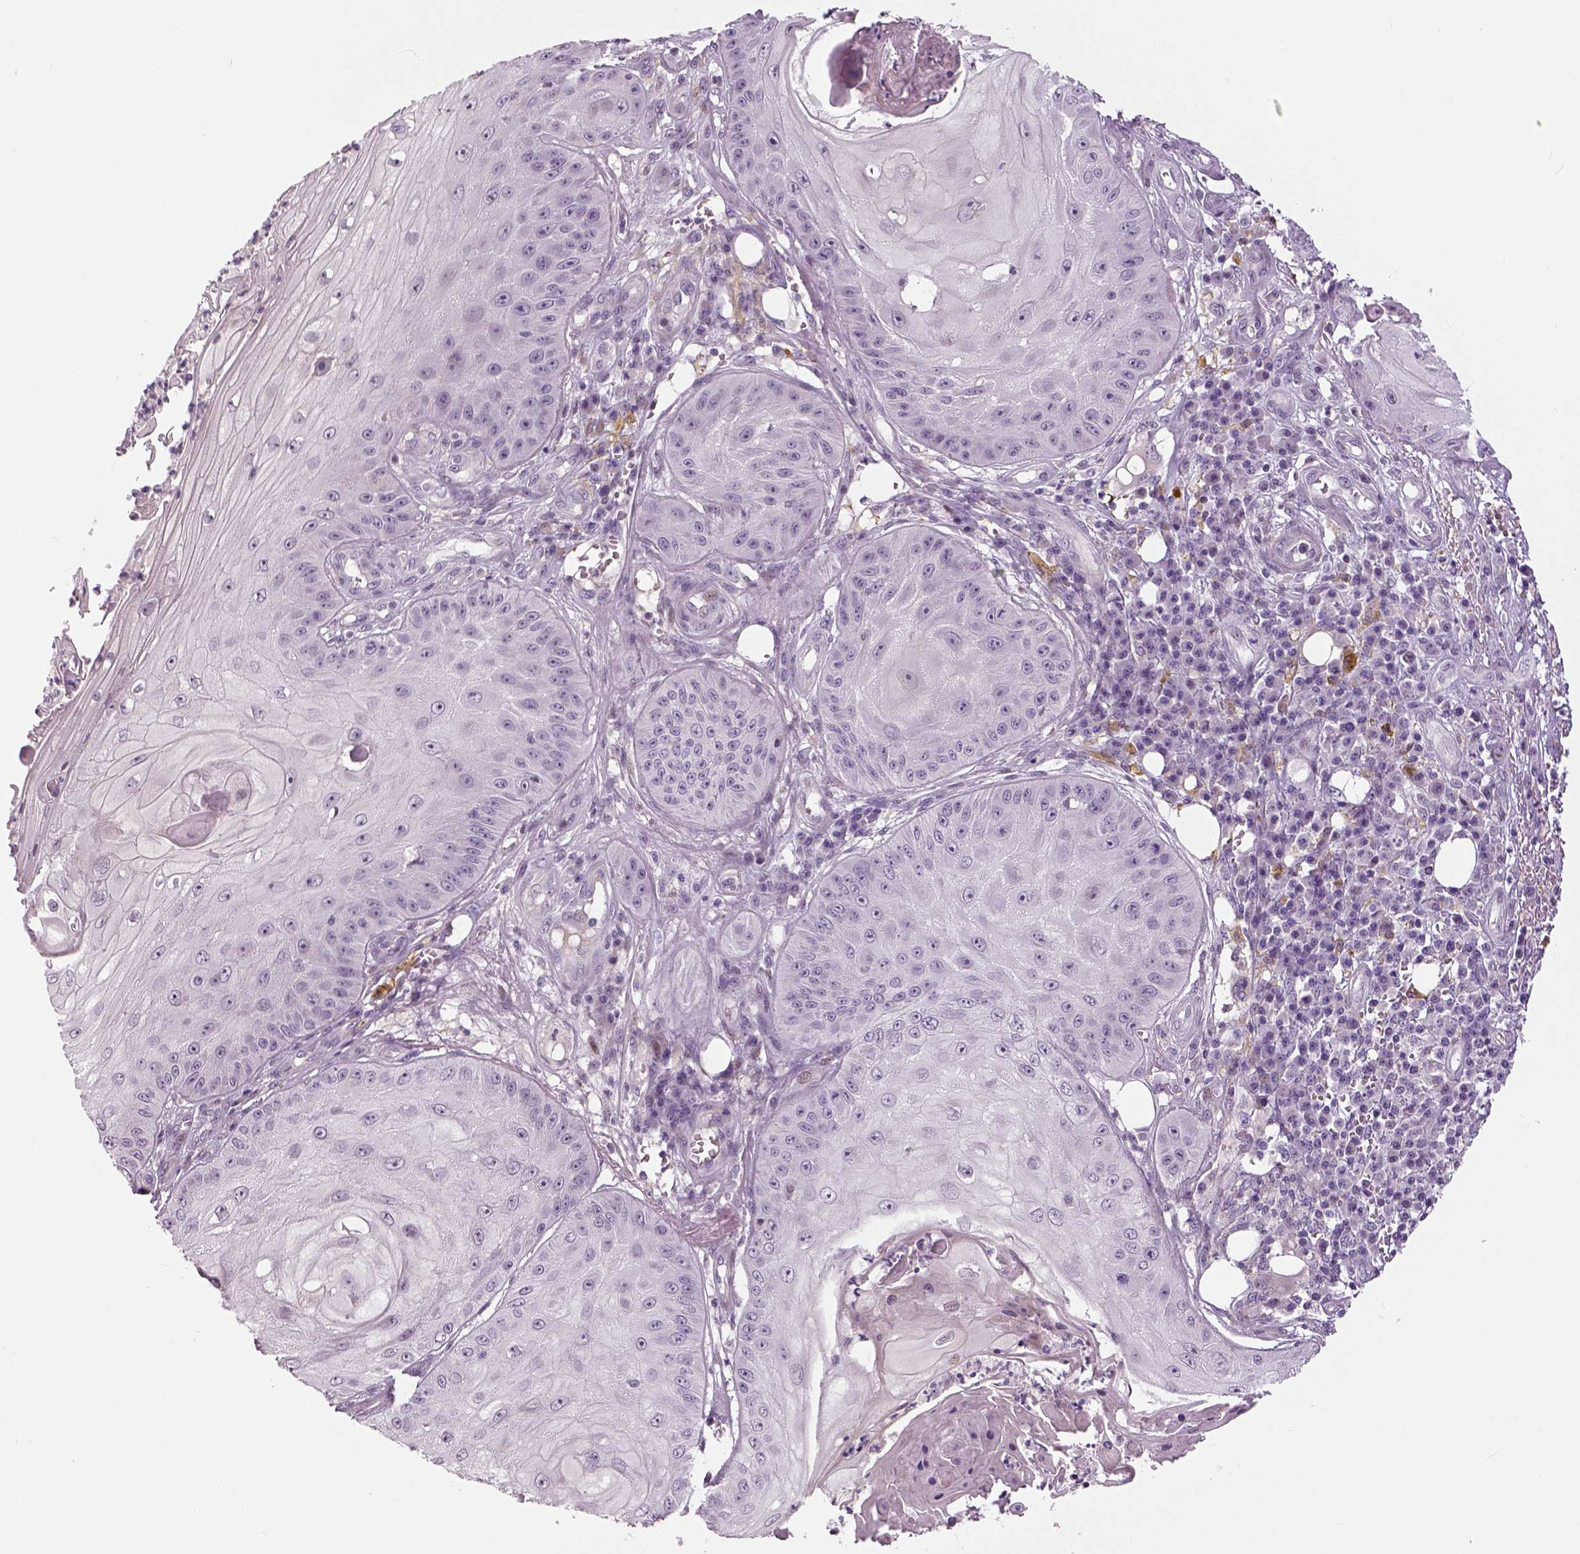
{"staining": {"intensity": "negative", "quantity": "none", "location": "none"}, "tissue": "skin cancer", "cell_type": "Tumor cells", "image_type": "cancer", "snomed": [{"axis": "morphology", "description": "Squamous cell carcinoma, NOS"}, {"axis": "topography", "description": "Skin"}], "caption": "Tumor cells are negative for brown protein staining in skin cancer (squamous cell carcinoma).", "gene": "NECAB1", "patient": {"sex": "male", "age": 70}}